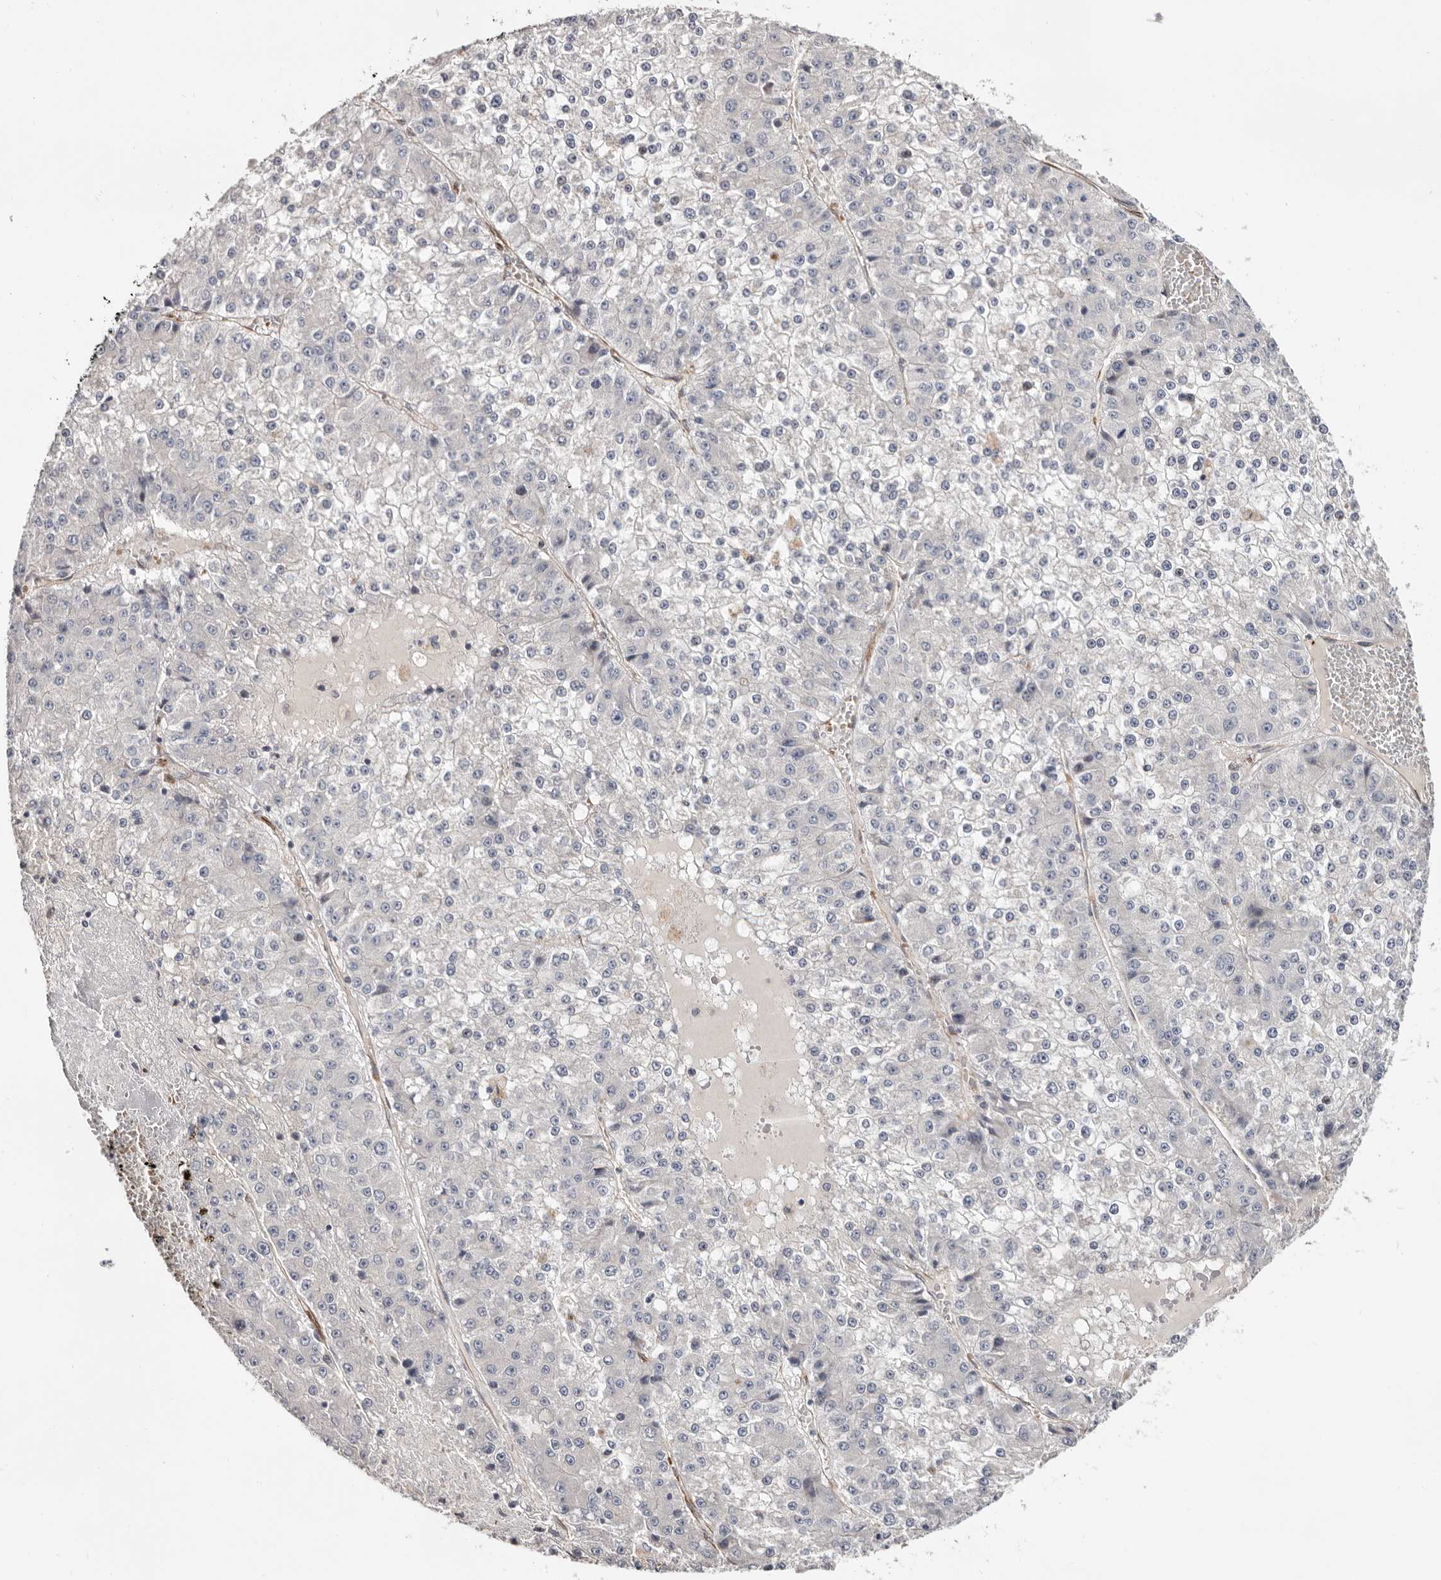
{"staining": {"intensity": "negative", "quantity": "none", "location": "none"}, "tissue": "liver cancer", "cell_type": "Tumor cells", "image_type": "cancer", "snomed": [{"axis": "morphology", "description": "Carcinoma, Hepatocellular, NOS"}, {"axis": "topography", "description": "Liver"}], "caption": "Liver cancer was stained to show a protein in brown. There is no significant expression in tumor cells.", "gene": "USH1C", "patient": {"sex": "female", "age": 73}}